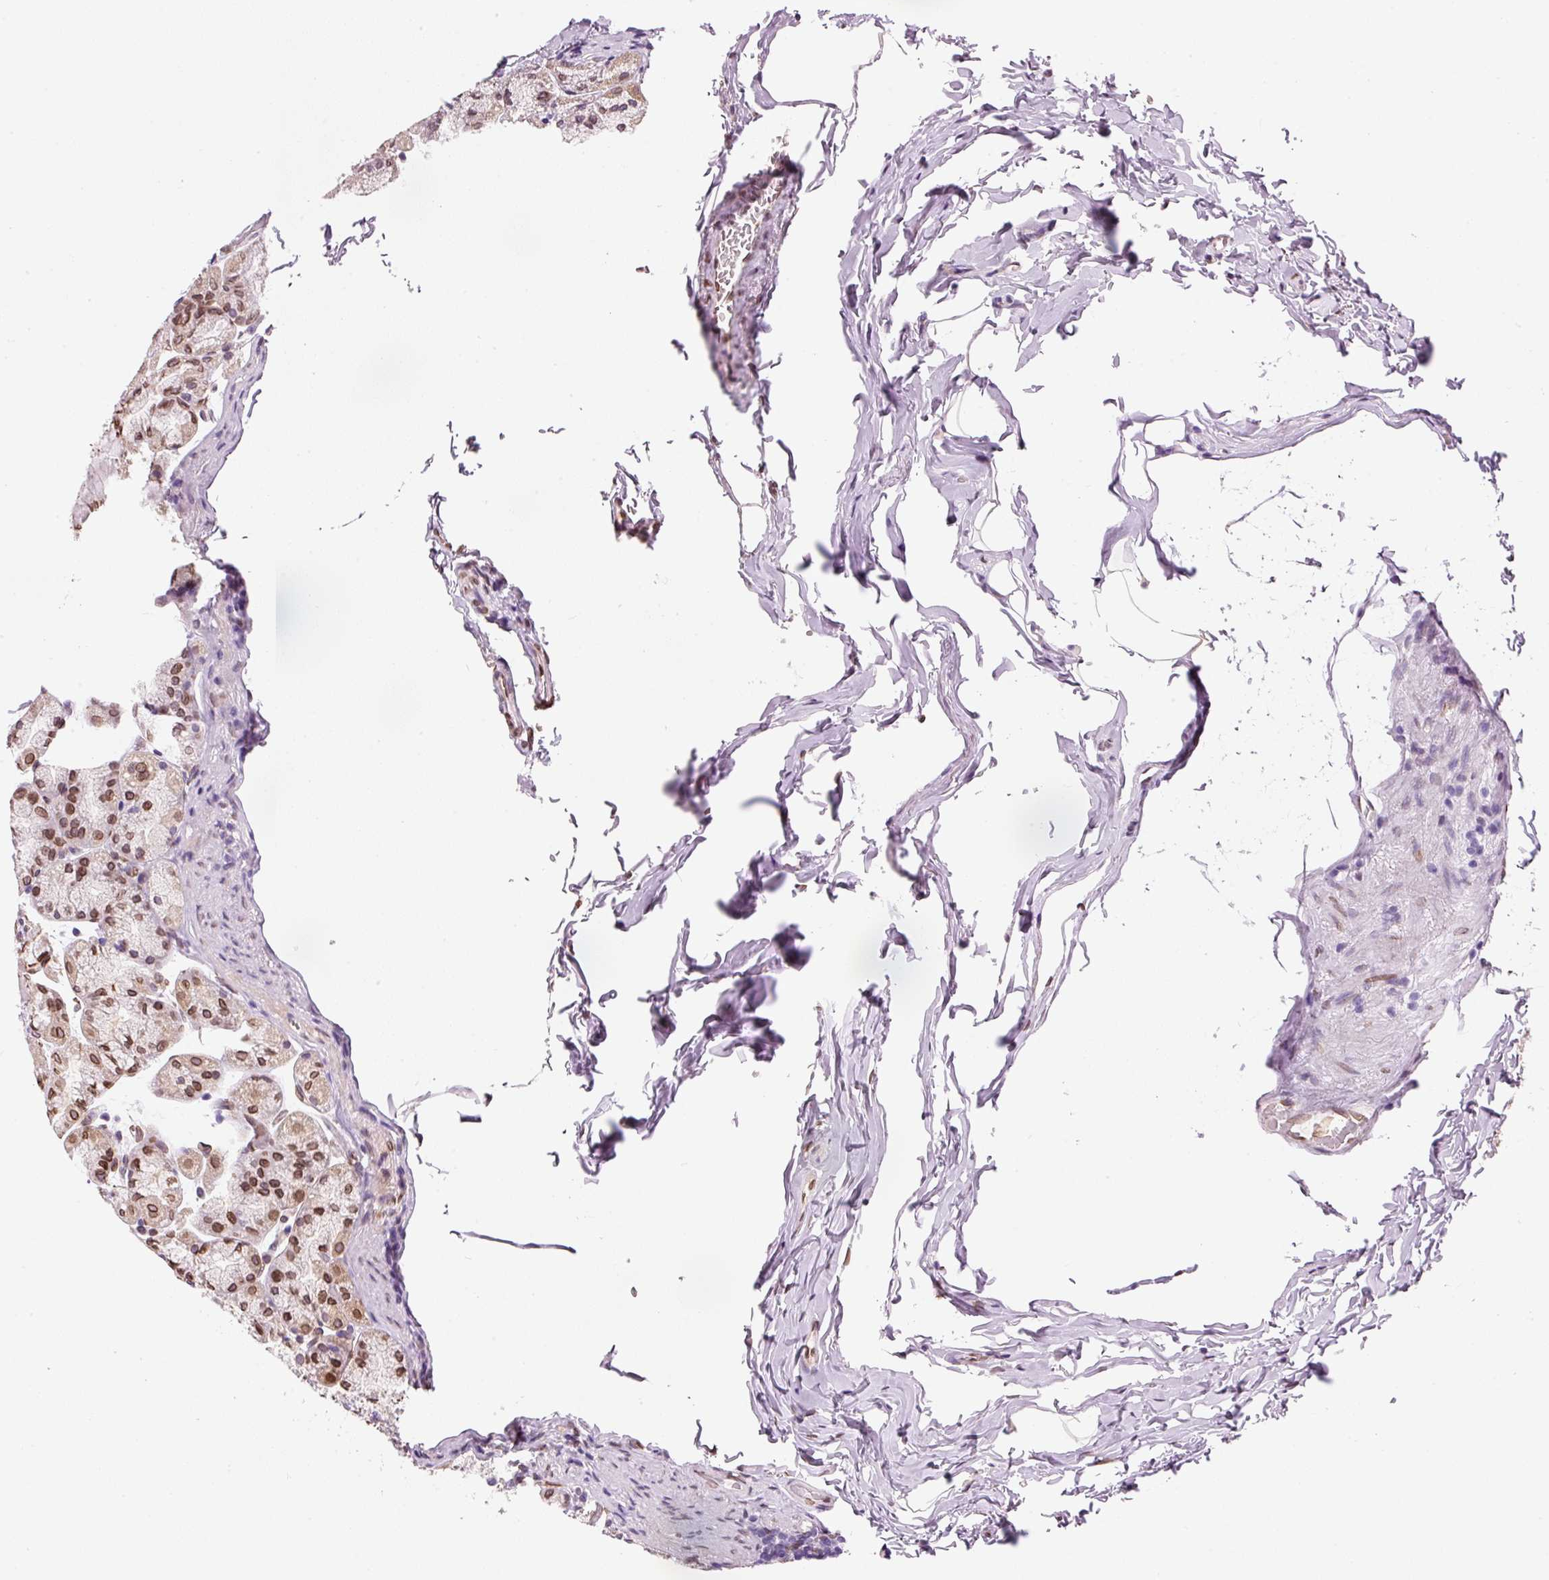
{"staining": {"intensity": "moderate", "quantity": ">75%", "location": "cytoplasmic/membranous,nuclear"}, "tissue": "stomach", "cell_type": "Glandular cells", "image_type": "normal", "snomed": [{"axis": "morphology", "description": "Normal tissue, NOS"}, {"axis": "topography", "description": "Stomach, upper"}, {"axis": "topography", "description": "Stomach"}], "caption": "Protein analysis of benign stomach exhibits moderate cytoplasmic/membranous,nuclear staining in about >75% of glandular cells.", "gene": "ZNF224", "patient": {"sex": "male", "age": 68}}